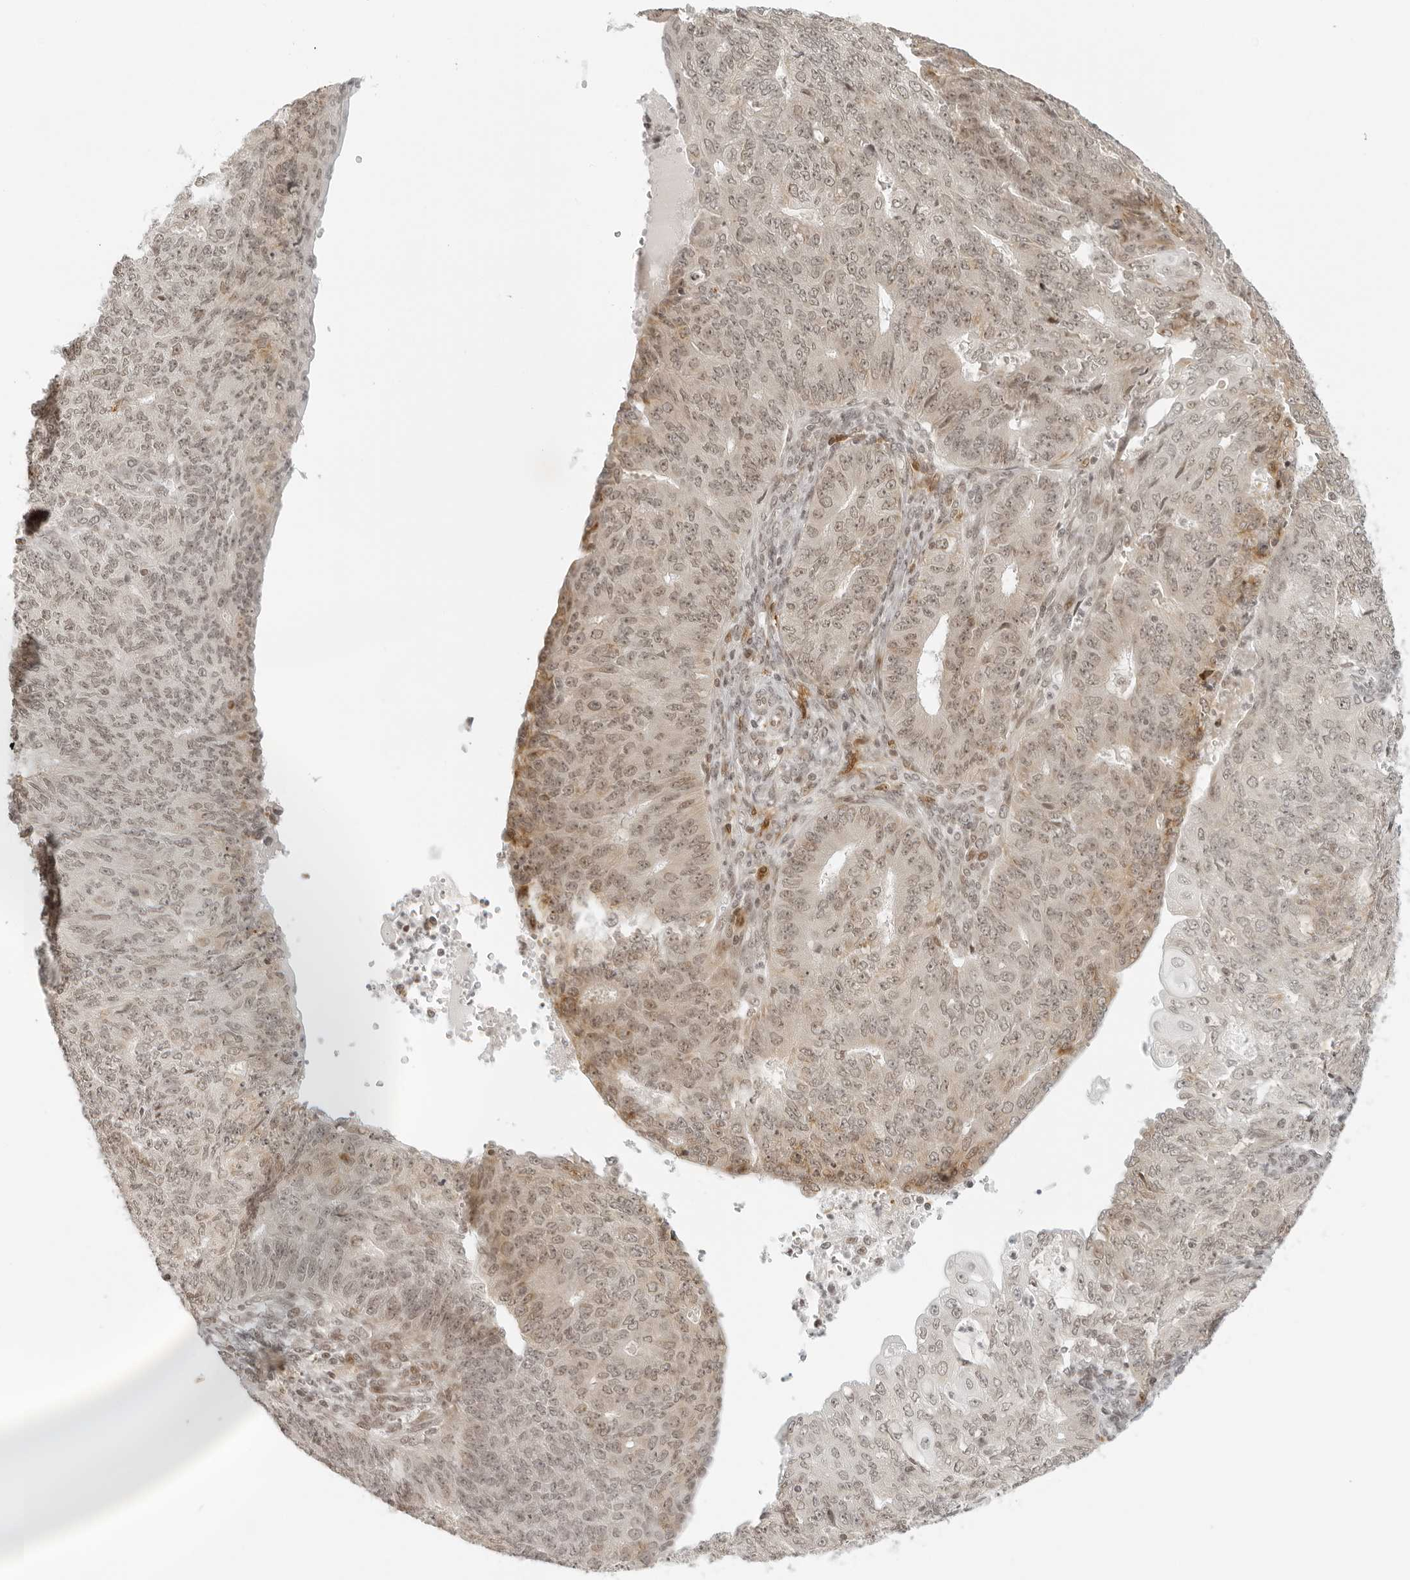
{"staining": {"intensity": "weak", "quantity": ">75%", "location": "nuclear"}, "tissue": "endometrial cancer", "cell_type": "Tumor cells", "image_type": "cancer", "snomed": [{"axis": "morphology", "description": "Adenocarcinoma, NOS"}, {"axis": "topography", "description": "Endometrium"}], "caption": "Immunohistochemical staining of human endometrial cancer displays weak nuclear protein staining in approximately >75% of tumor cells.", "gene": "ZNF407", "patient": {"sex": "female", "age": 32}}